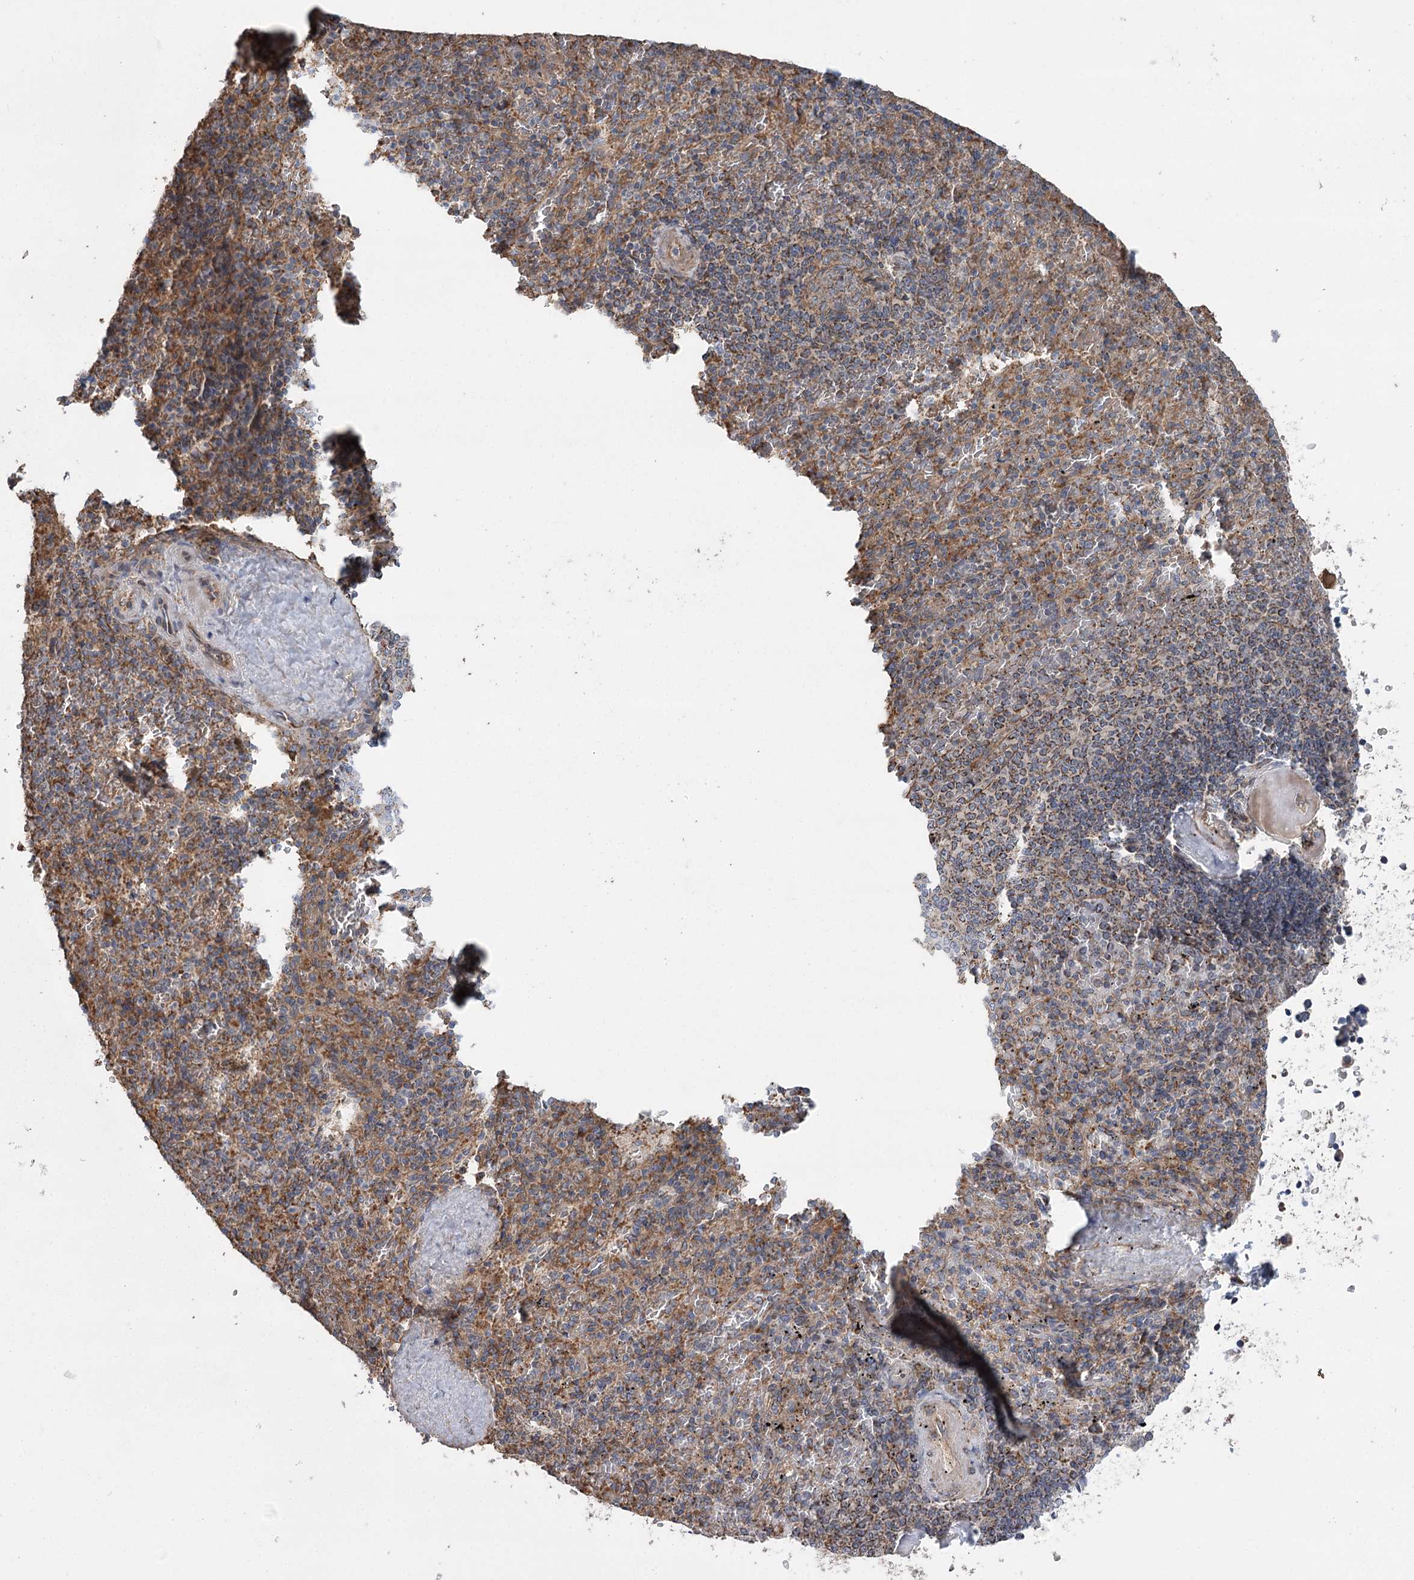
{"staining": {"intensity": "moderate", "quantity": ">75%", "location": "cytoplasmic/membranous"}, "tissue": "spleen", "cell_type": "Cells in red pulp", "image_type": "normal", "snomed": [{"axis": "morphology", "description": "Normal tissue, NOS"}, {"axis": "topography", "description": "Spleen"}], "caption": "Spleen stained with immunohistochemistry reveals moderate cytoplasmic/membranous expression in approximately >75% of cells in red pulp.", "gene": "RWDD4", "patient": {"sex": "male", "age": 82}}